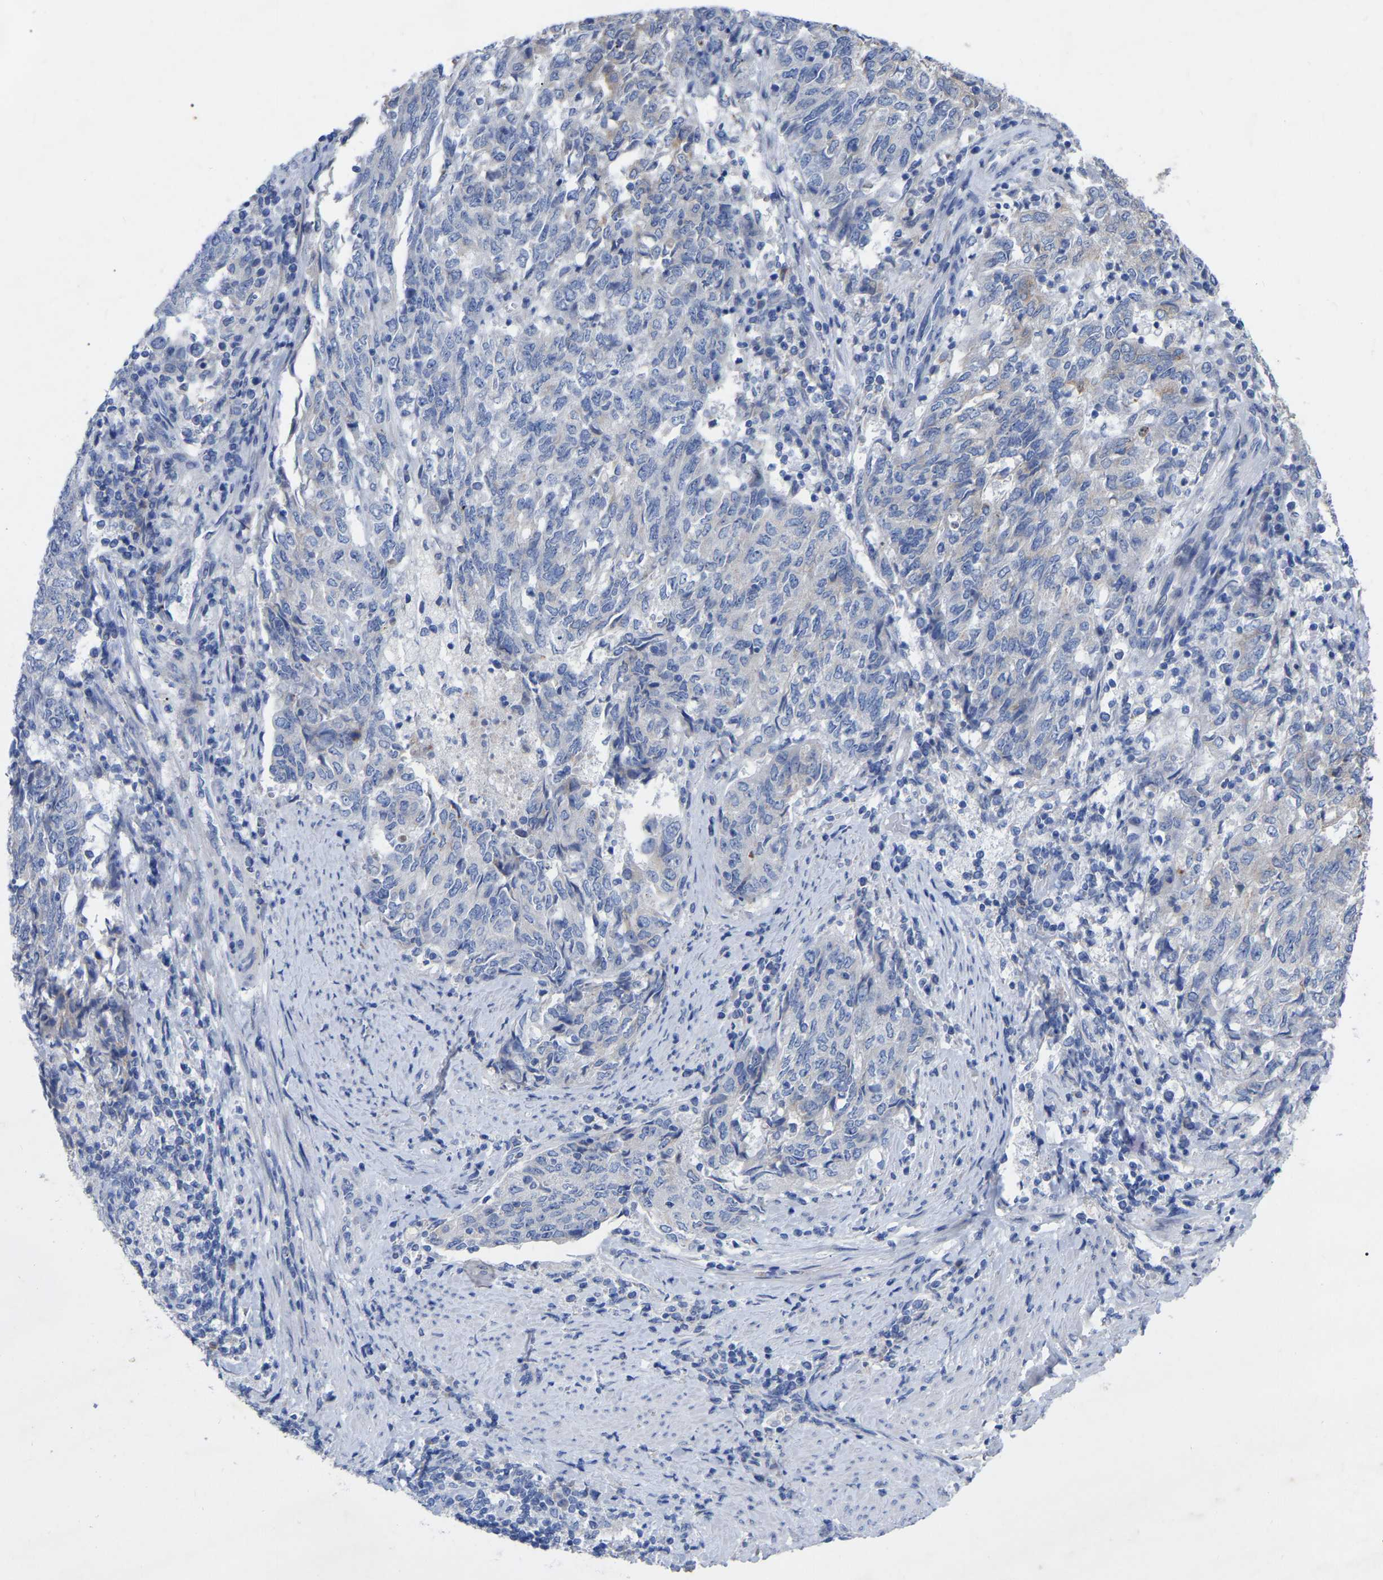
{"staining": {"intensity": "negative", "quantity": "none", "location": "none"}, "tissue": "endometrial cancer", "cell_type": "Tumor cells", "image_type": "cancer", "snomed": [{"axis": "morphology", "description": "Adenocarcinoma, NOS"}, {"axis": "topography", "description": "Endometrium"}], "caption": "High power microscopy photomicrograph of an immunohistochemistry photomicrograph of adenocarcinoma (endometrial), revealing no significant staining in tumor cells. (DAB immunohistochemistry (IHC) with hematoxylin counter stain).", "gene": "STRIP2", "patient": {"sex": "female", "age": 80}}